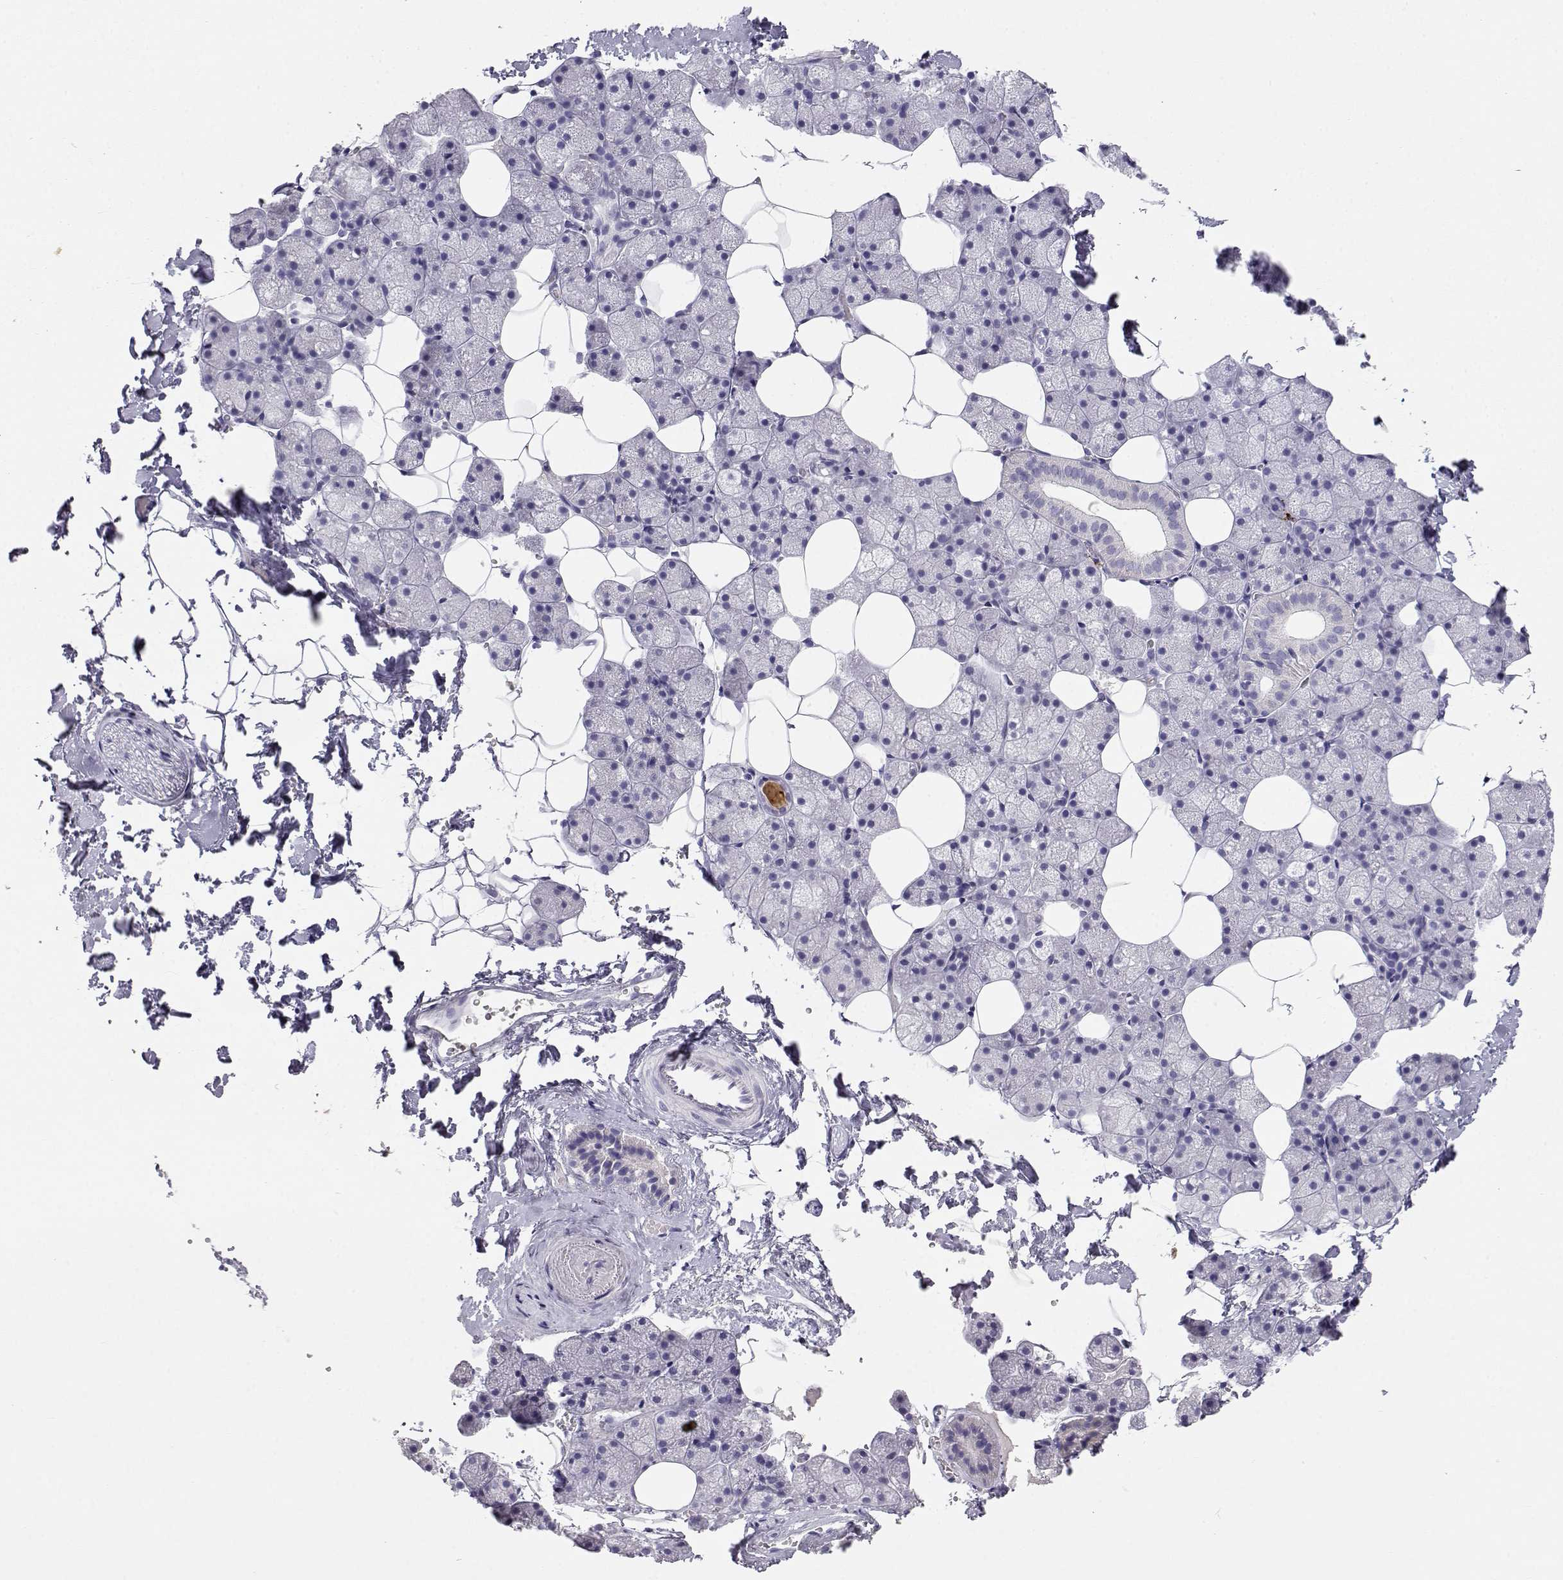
{"staining": {"intensity": "negative", "quantity": "none", "location": "none"}, "tissue": "salivary gland", "cell_type": "Glandular cells", "image_type": "normal", "snomed": [{"axis": "morphology", "description": "Normal tissue, NOS"}, {"axis": "topography", "description": "Salivary gland"}], "caption": "Immunohistochemistry of normal salivary gland demonstrates no positivity in glandular cells.", "gene": "GPR174", "patient": {"sex": "male", "age": 38}}